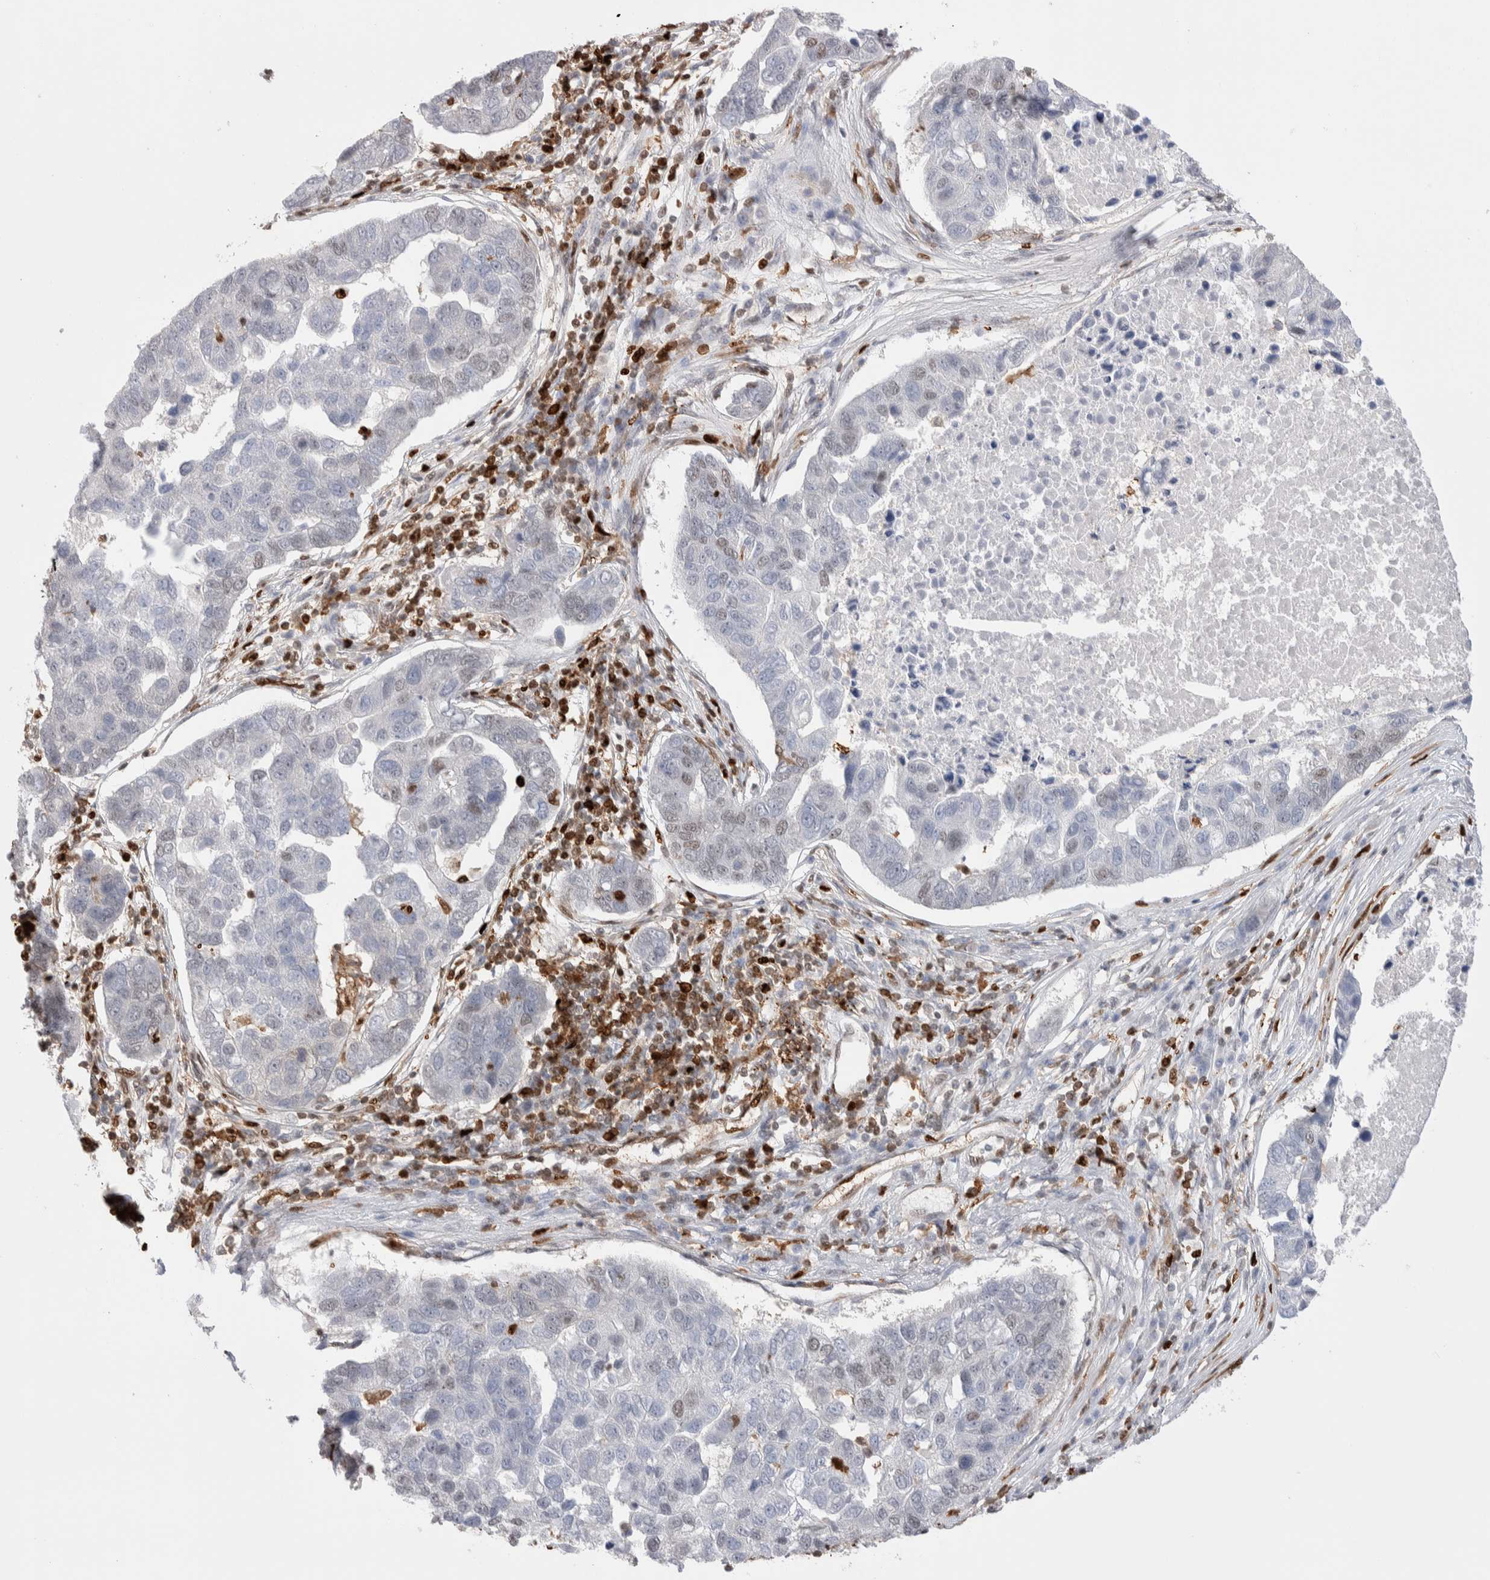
{"staining": {"intensity": "negative", "quantity": "none", "location": "none"}, "tissue": "pancreatic cancer", "cell_type": "Tumor cells", "image_type": "cancer", "snomed": [{"axis": "morphology", "description": "Adenocarcinoma, NOS"}, {"axis": "topography", "description": "Pancreas"}], "caption": "Tumor cells show no significant protein expression in pancreatic adenocarcinoma.", "gene": "RNASEK-C17orf49", "patient": {"sex": "female", "age": 61}}